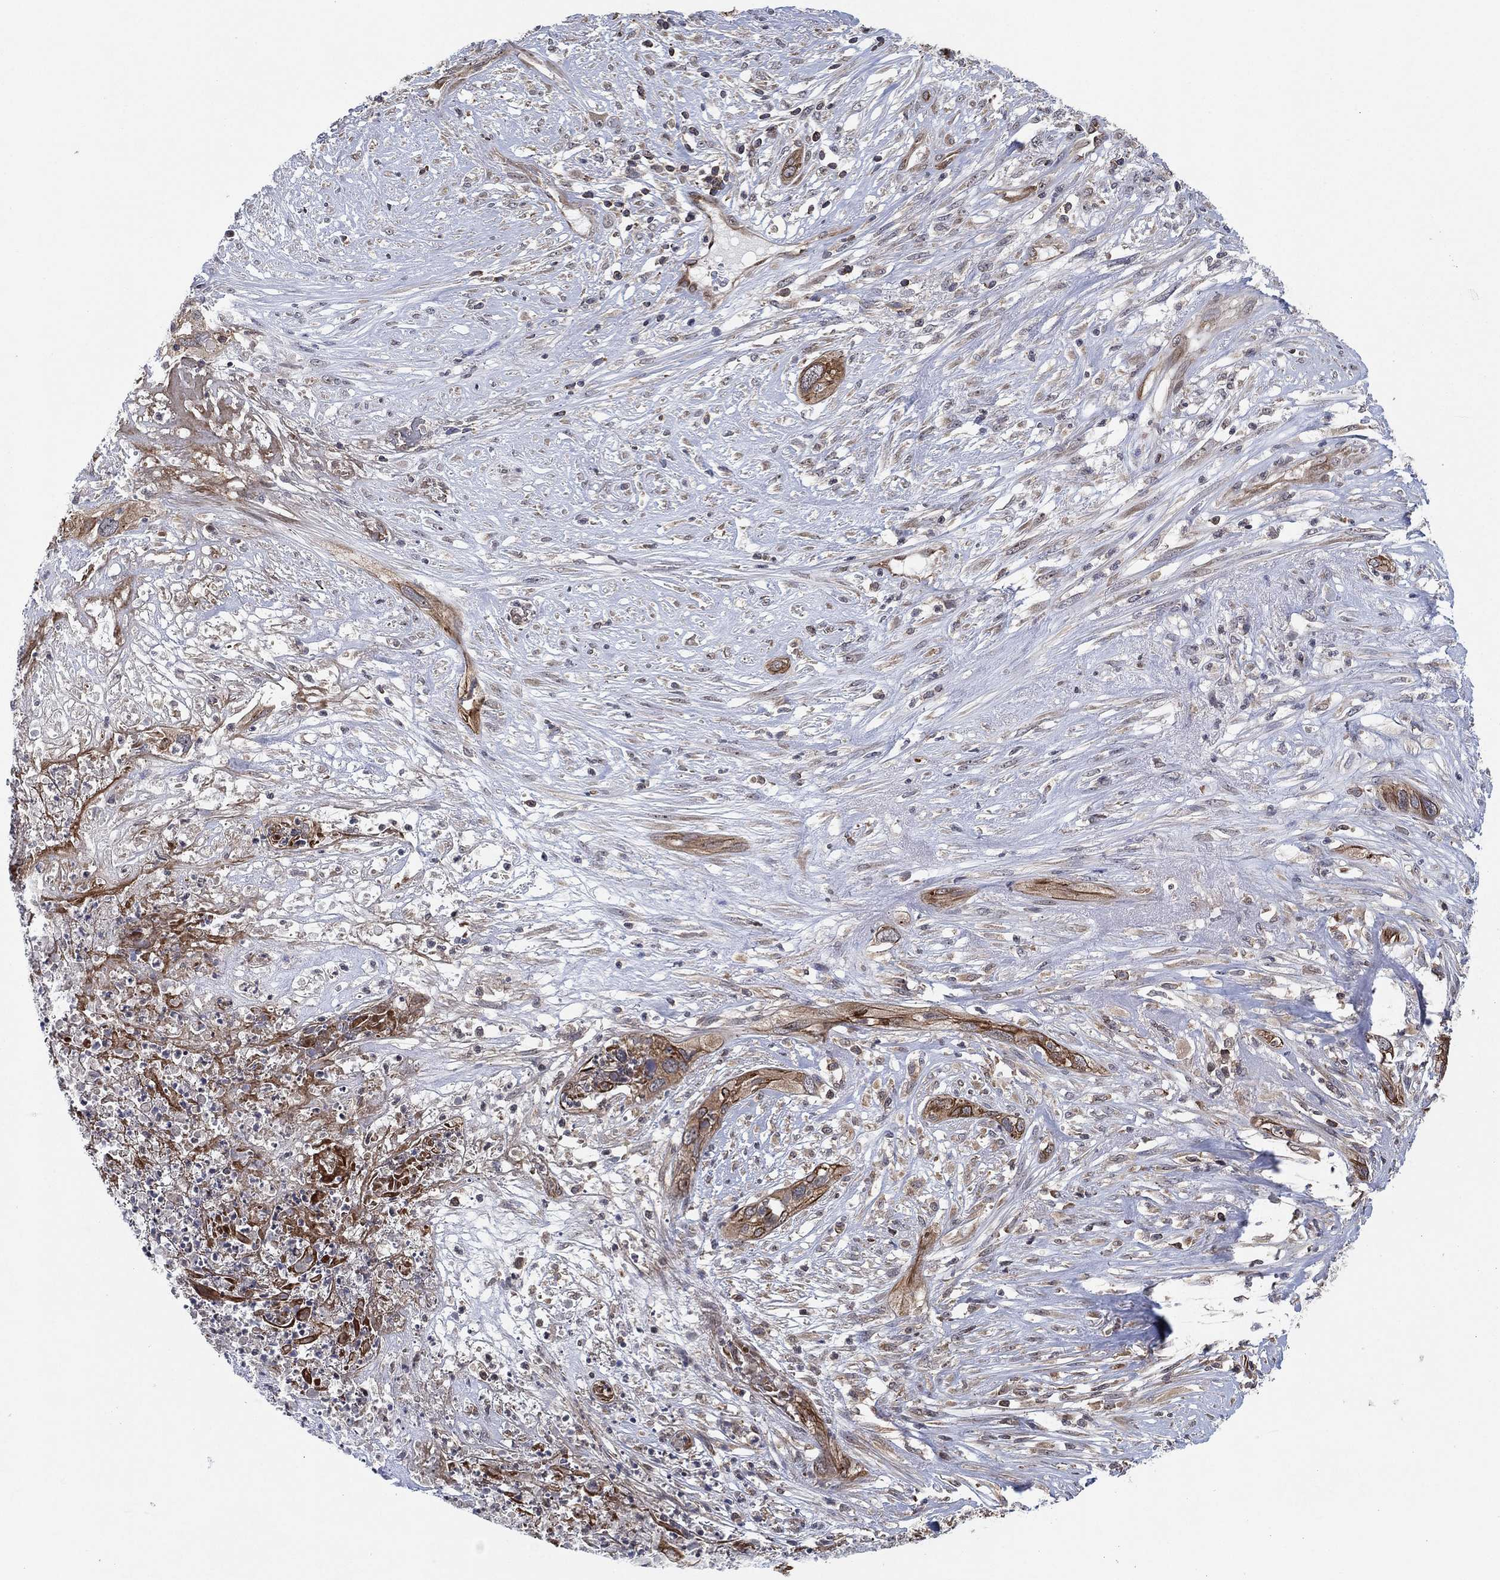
{"staining": {"intensity": "moderate", "quantity": ">75%", "location": "cytoplasmic/membranous"}, "tissue": "cervical cancer", "cell_type": "Tumor cells", "image_type": "cancer", "snomed": [{"axis": "morphology", "description": "Squamous cell carcinoma, NOS"}, {"axis": "topography", "description": "Cervix"}], "caption": "Human cervical cancer (squamous cell carcinoma) stained with a protein marker shows moderate staining in tumor cells.", "gene": "TMCO1", "patient": {"sex": "female", "age": 57}}